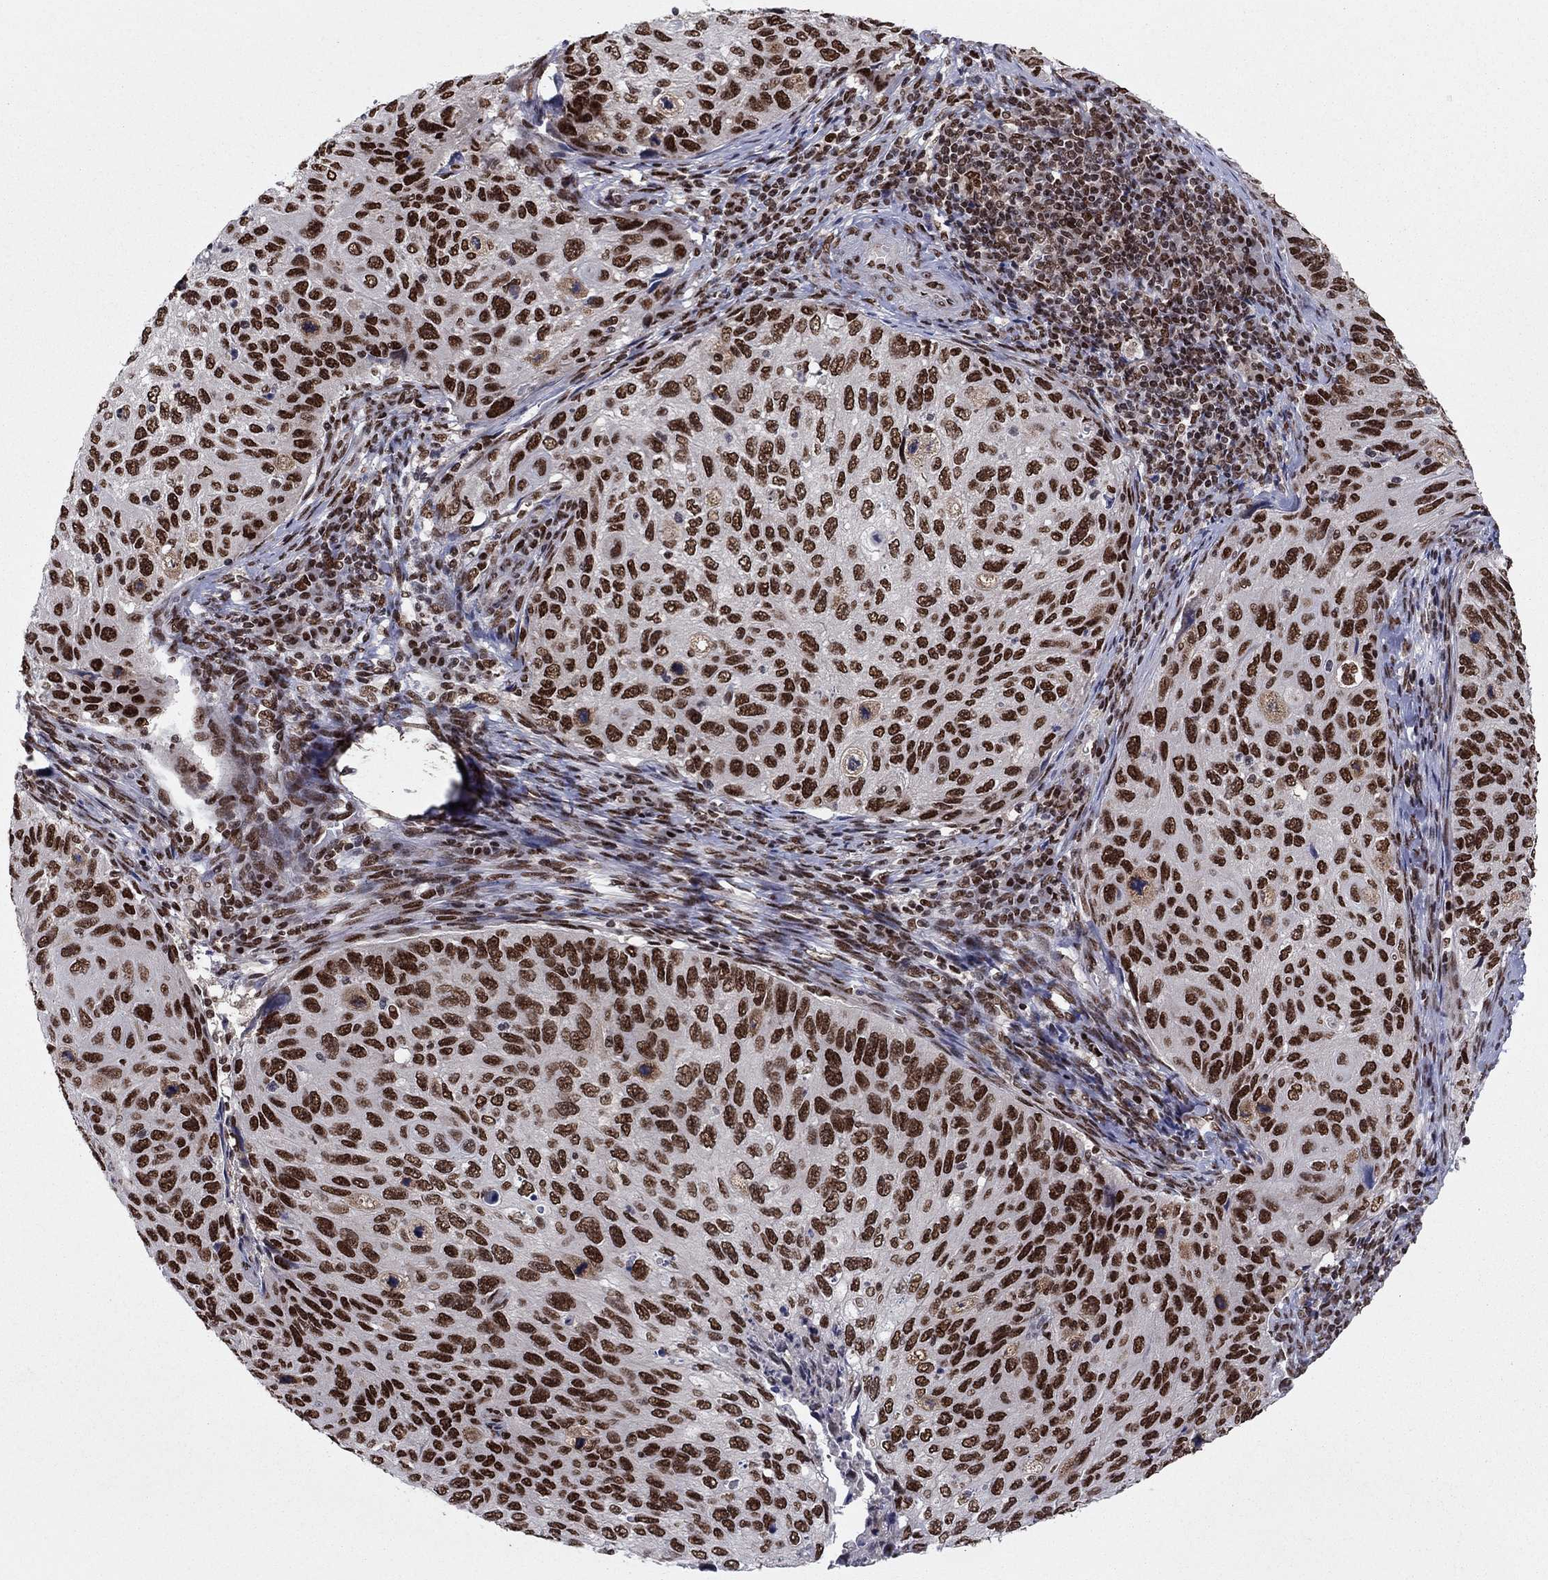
{"staining": {"intensity": "strong", "quantity": ">75%", "location": "nuclear"}, "tissue": "cervical cancer", "cell_type": "Tumor cells", "image_type": "cancer", "snomed": [{"axis": "morphology", "description": "Squamous cell carcinoma, NOS"}, {"axis": "topography", "description": "Cervix"}], "caption": "High-magnification brightfield microscopy of squamous cell carcinoma (cervical) stained with DAB (3,3'-diaminobenzidine) (brown) and counterstained with hematoxylin (blue). tumor cells exhibit strong nuclear expression is present in about>75% of cells.", "gene": "USP54", "patient": {"sex": "female", "age": 70}}